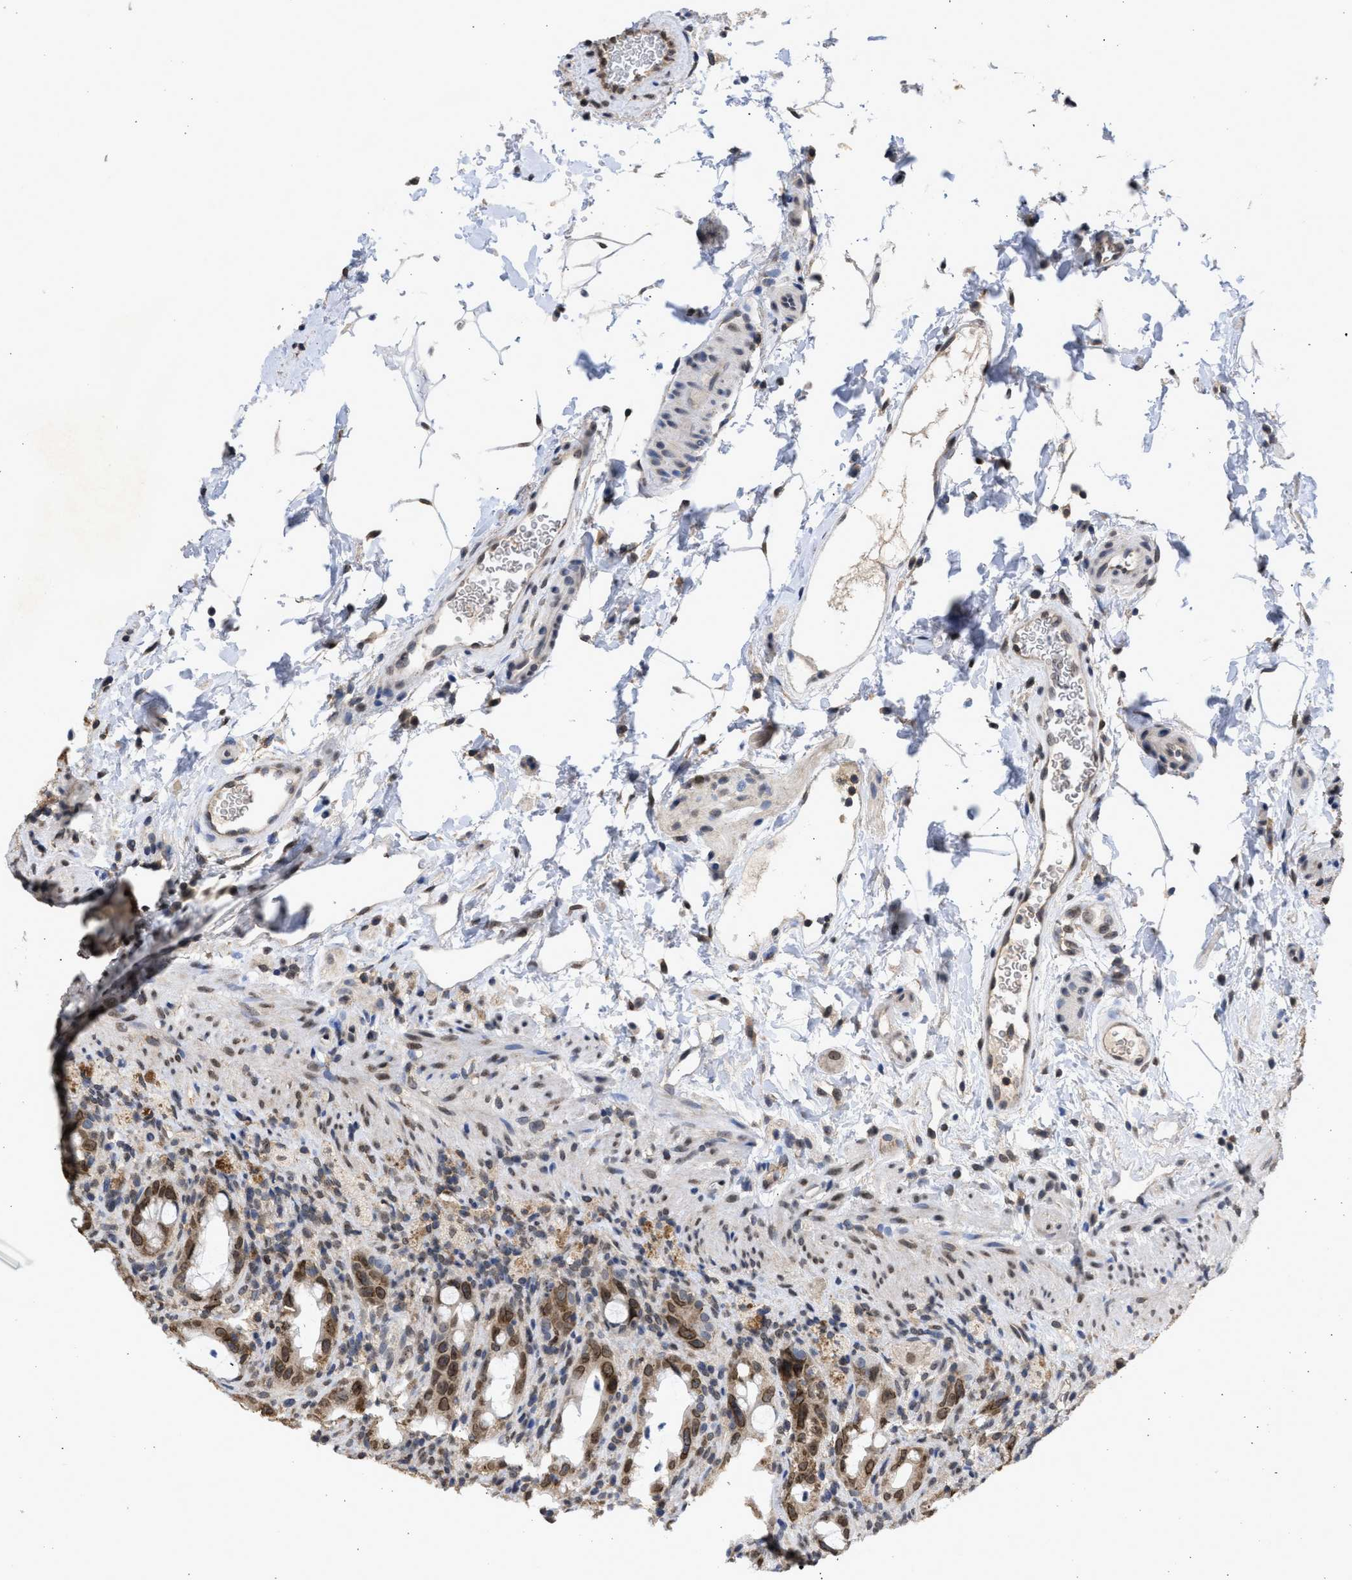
{"staining": {"intensity": "moderate", "quantity": "25%-75%", "location": "cytoplasmic/membranous,nuclear"}, "tissue": "rectum", "cell_type": "Glandular cells", "image_type": "normal", "snomed": [{"axis": "morphology", "description": "Normal tissue, NOS"}, {"axis": "topography", "description": "Rectum"}], "caption": "Approximately 25%-75% of glandular cells in normal human rectum reveal moderate cytoplasmic/membranous,nuclear protein positivity as visualized by brown immunohistochemical staining.", "gene": "NUP35", "patient": {"sex": "male", "age": 44}}